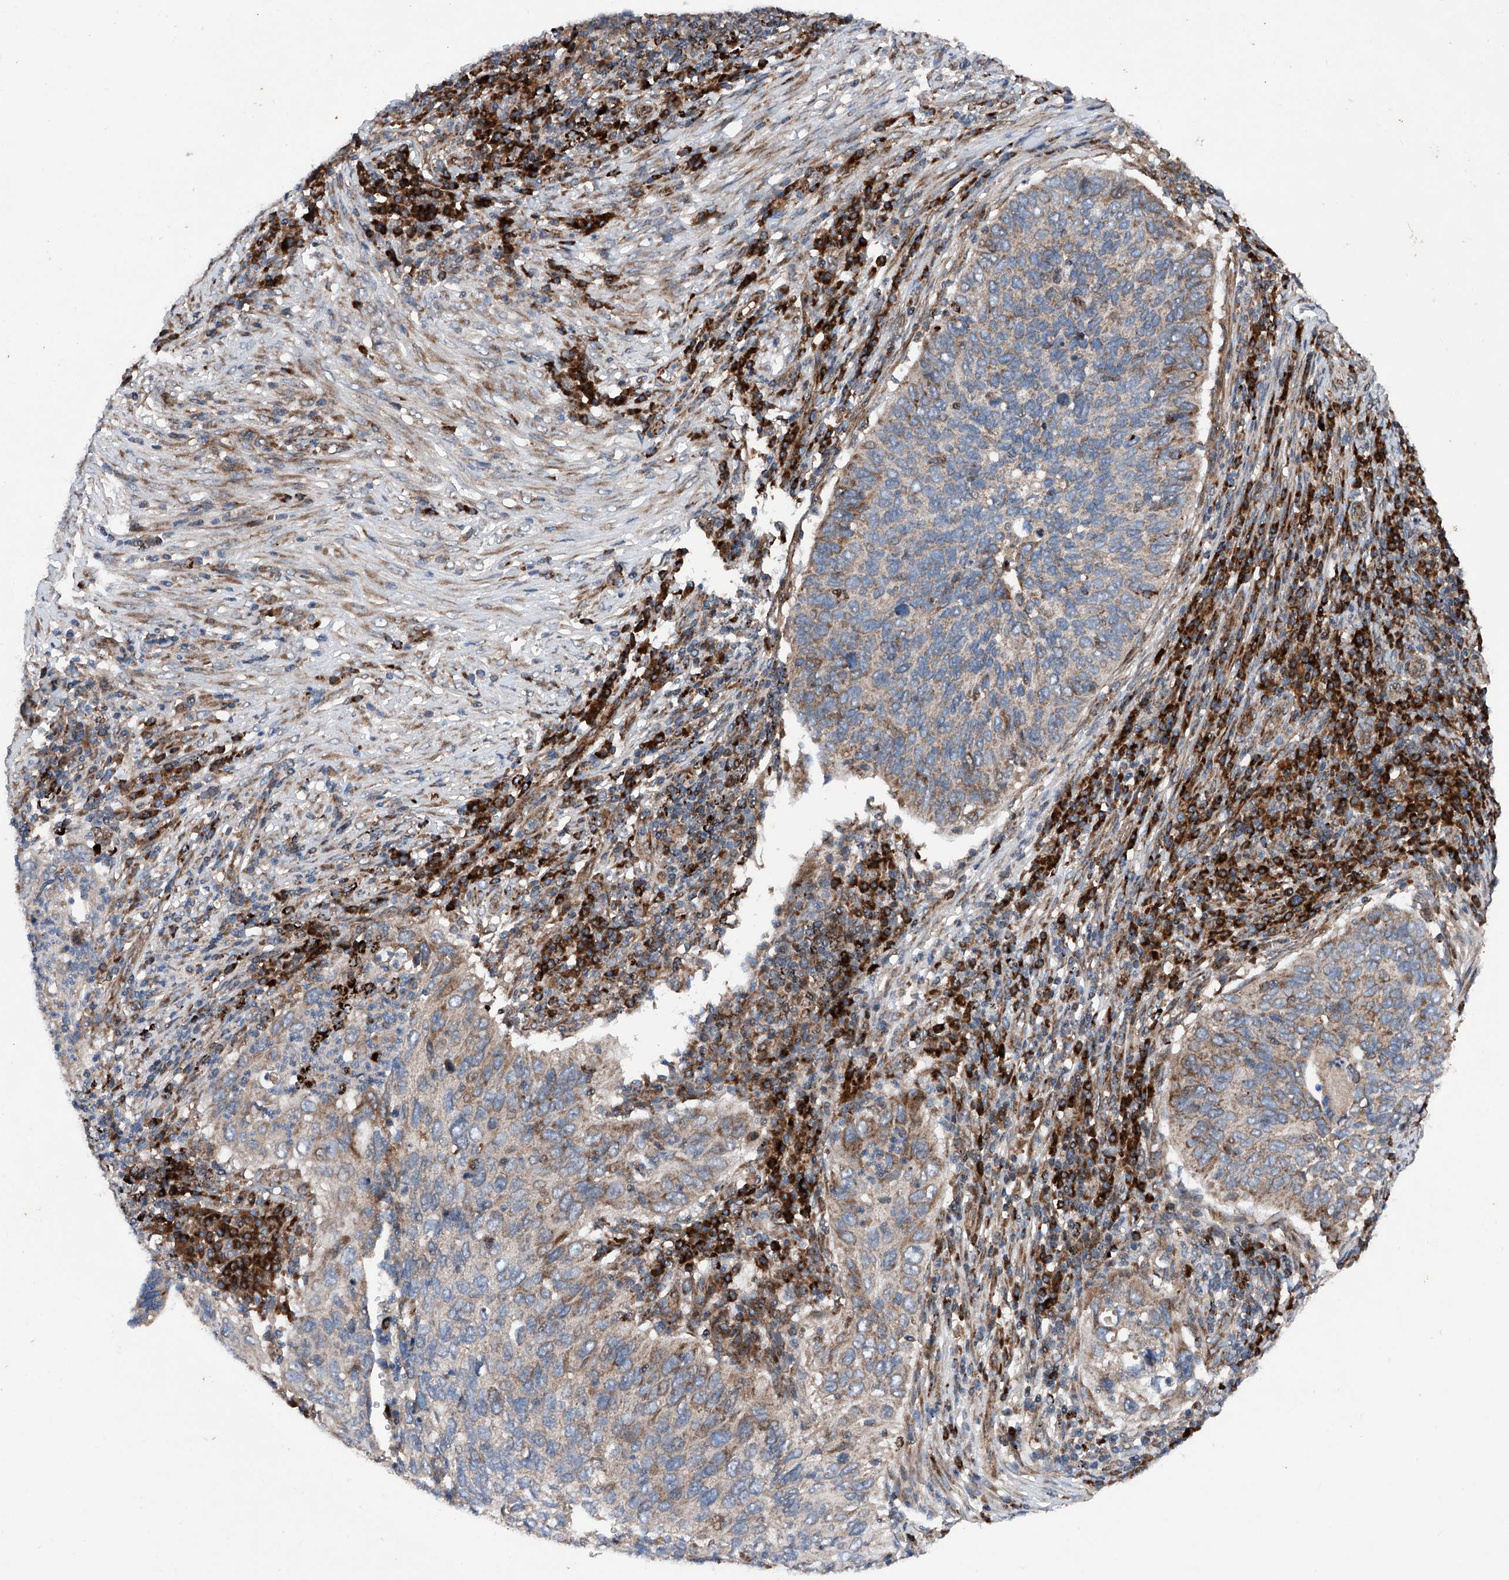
{"staining": {"intensity": "weak", "quantity": "25%-75%", "location": "cytoplasmic/membranous"}, "tissue": "cervical cancer", "cell_type": "Tumor cells", "image_type": "cancer", "snomed": [{"axis": "morphology", "description": "Squamous cell carcinoma, NOS"}, {"axis": "topography", "description": "Cervix"}], "caption": "A low amount of weak cytoplasmic/membranous expression is seen in about 25%-75% of tumor cells in cervical cancer (squamous cell carcinoma) tissue.", "gene": "DAD1", "patient": {"sex": "female", "age": 38}}